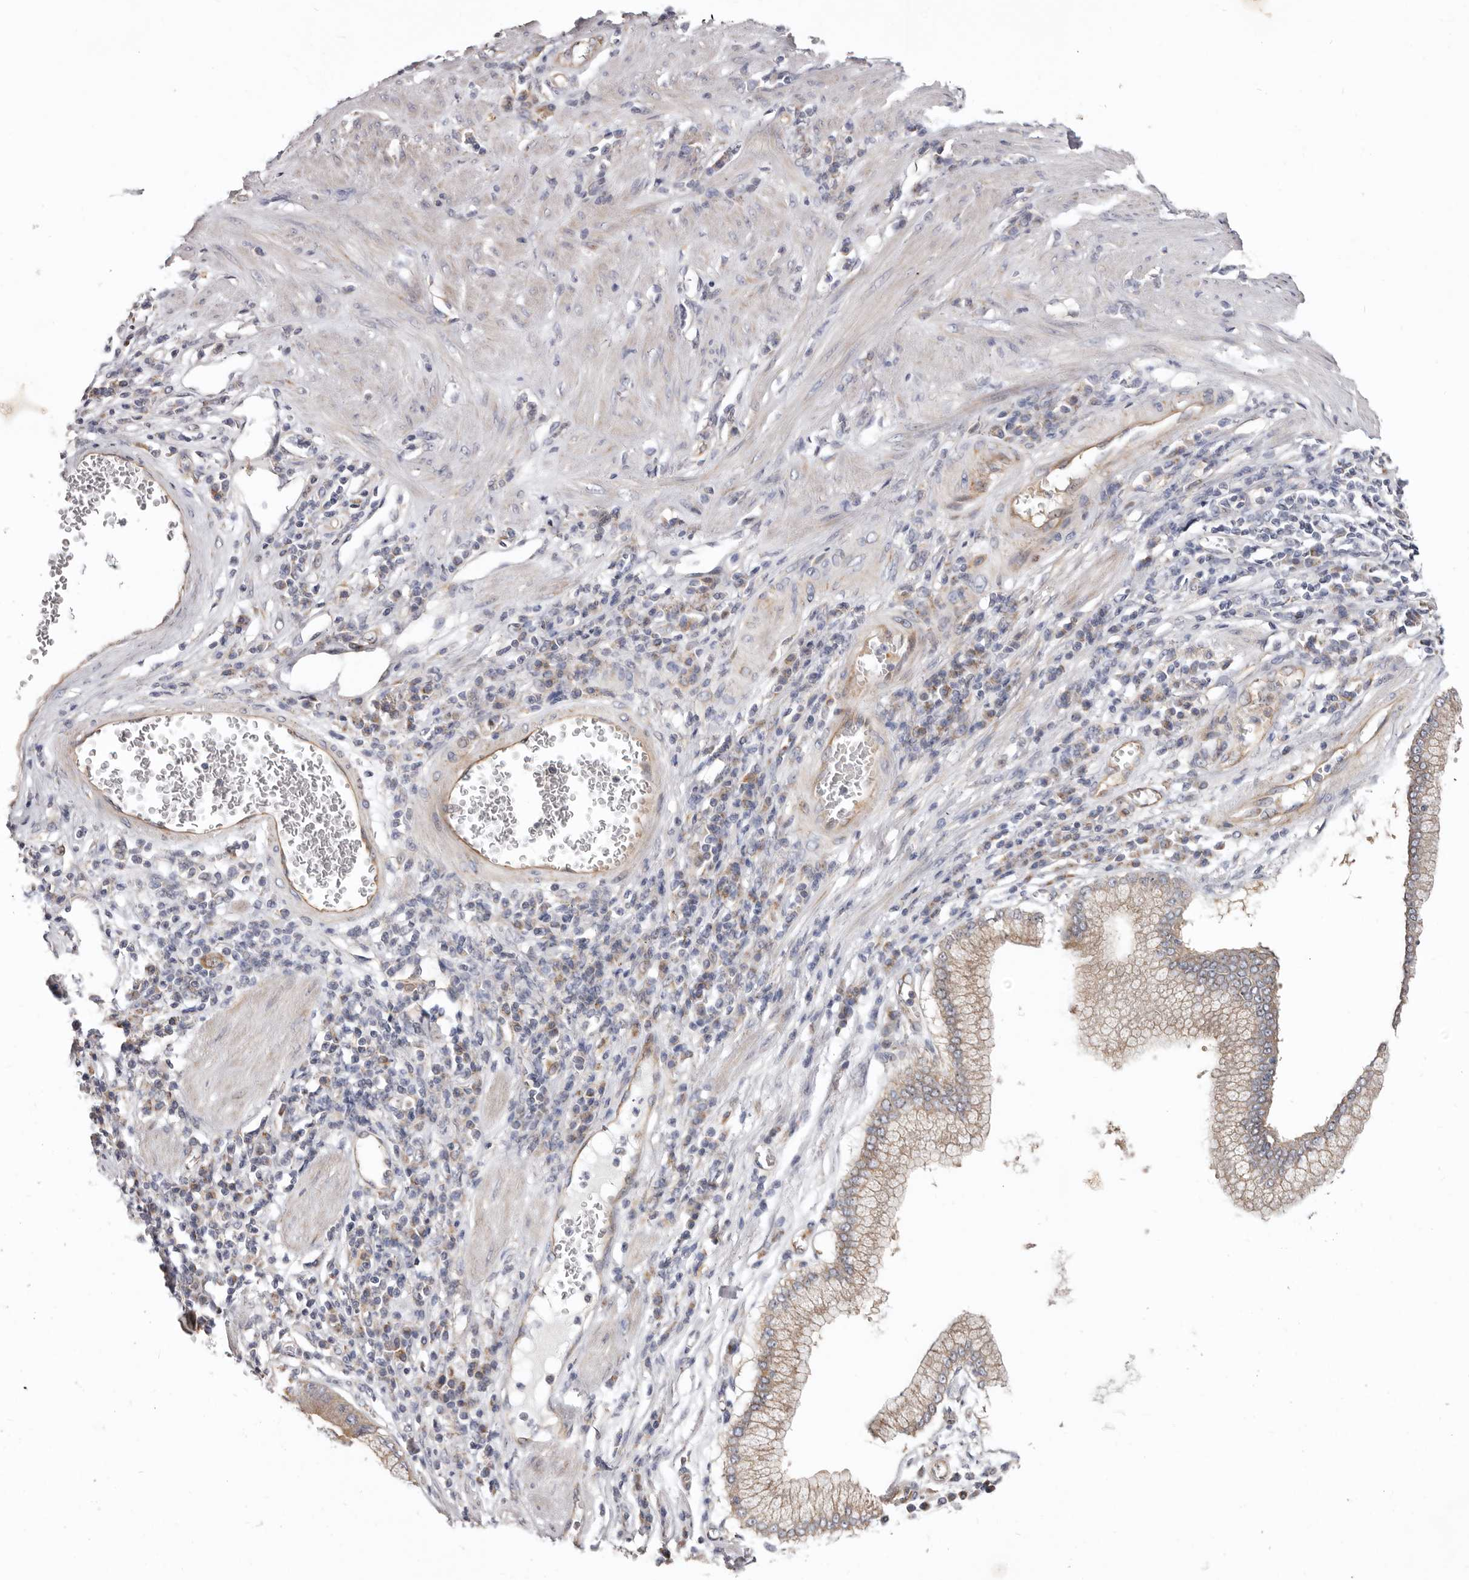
{"staining": {"intensity": "weak", "quantity": ">75%", "location": "cytoplasmic/membranous"}, "tissue": "stomach cancer", "cell_type": "Tumor cells", "image_type": "cancer", "snomed": [{"axis": "morphology", "description": "Adenocarcinoma, NOS"}, {"axis": "topography", "description": "Stomach"}], "caption": "Immunohistochemistry (DAB (3,3'-diaminobenzidine)) staining of adenocarcinoma (stomach) displays weak cytoplasmic/membranous protein staining in about >75% of tumor cells.", "gene": "FMO2", "patient": {"sex": "male", "age": 59}}